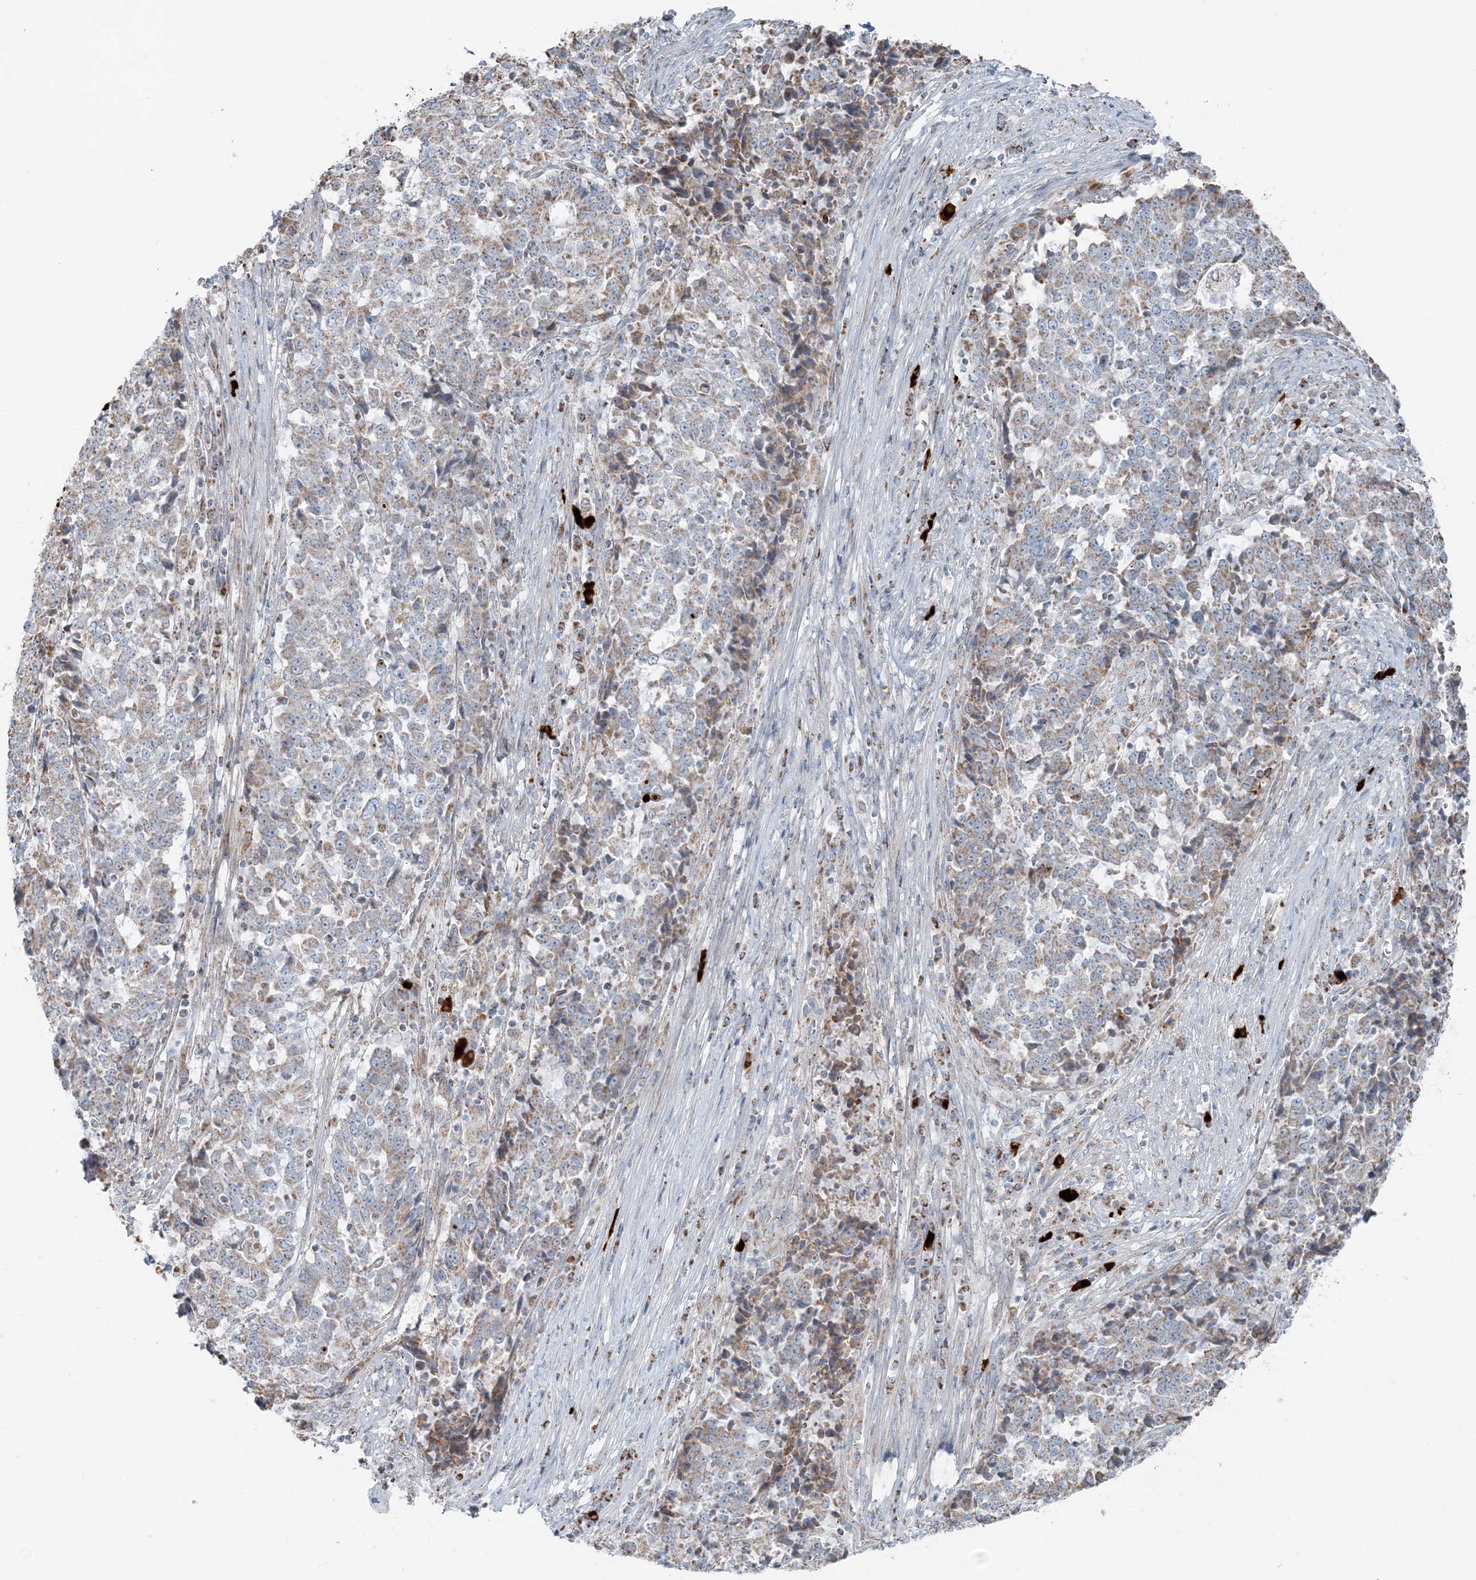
{"staining": {"intensity": "weak", "quantity": "25%-75%", "location": "cytoplasmic/membranous"}, "tissue": "stomach cancer", "cell_type": "Tumor cells", "image_type": "cancer", "snomed": [{"axis": "morphology", "description": "Adenocarcinoma, NOS"}, {"axis": "topography", "description": "Stomach"}], "caption": "Immunohistochemistry micrograph of human stomach adenocarcinoma stained for a protein (brown), which reveals low levels of weak cytoplasmic/membranous positivity in about 25%-75% of tumor cells.", "gene": "SLC22A16", "patient": {"sex": "male", "age": 59}}